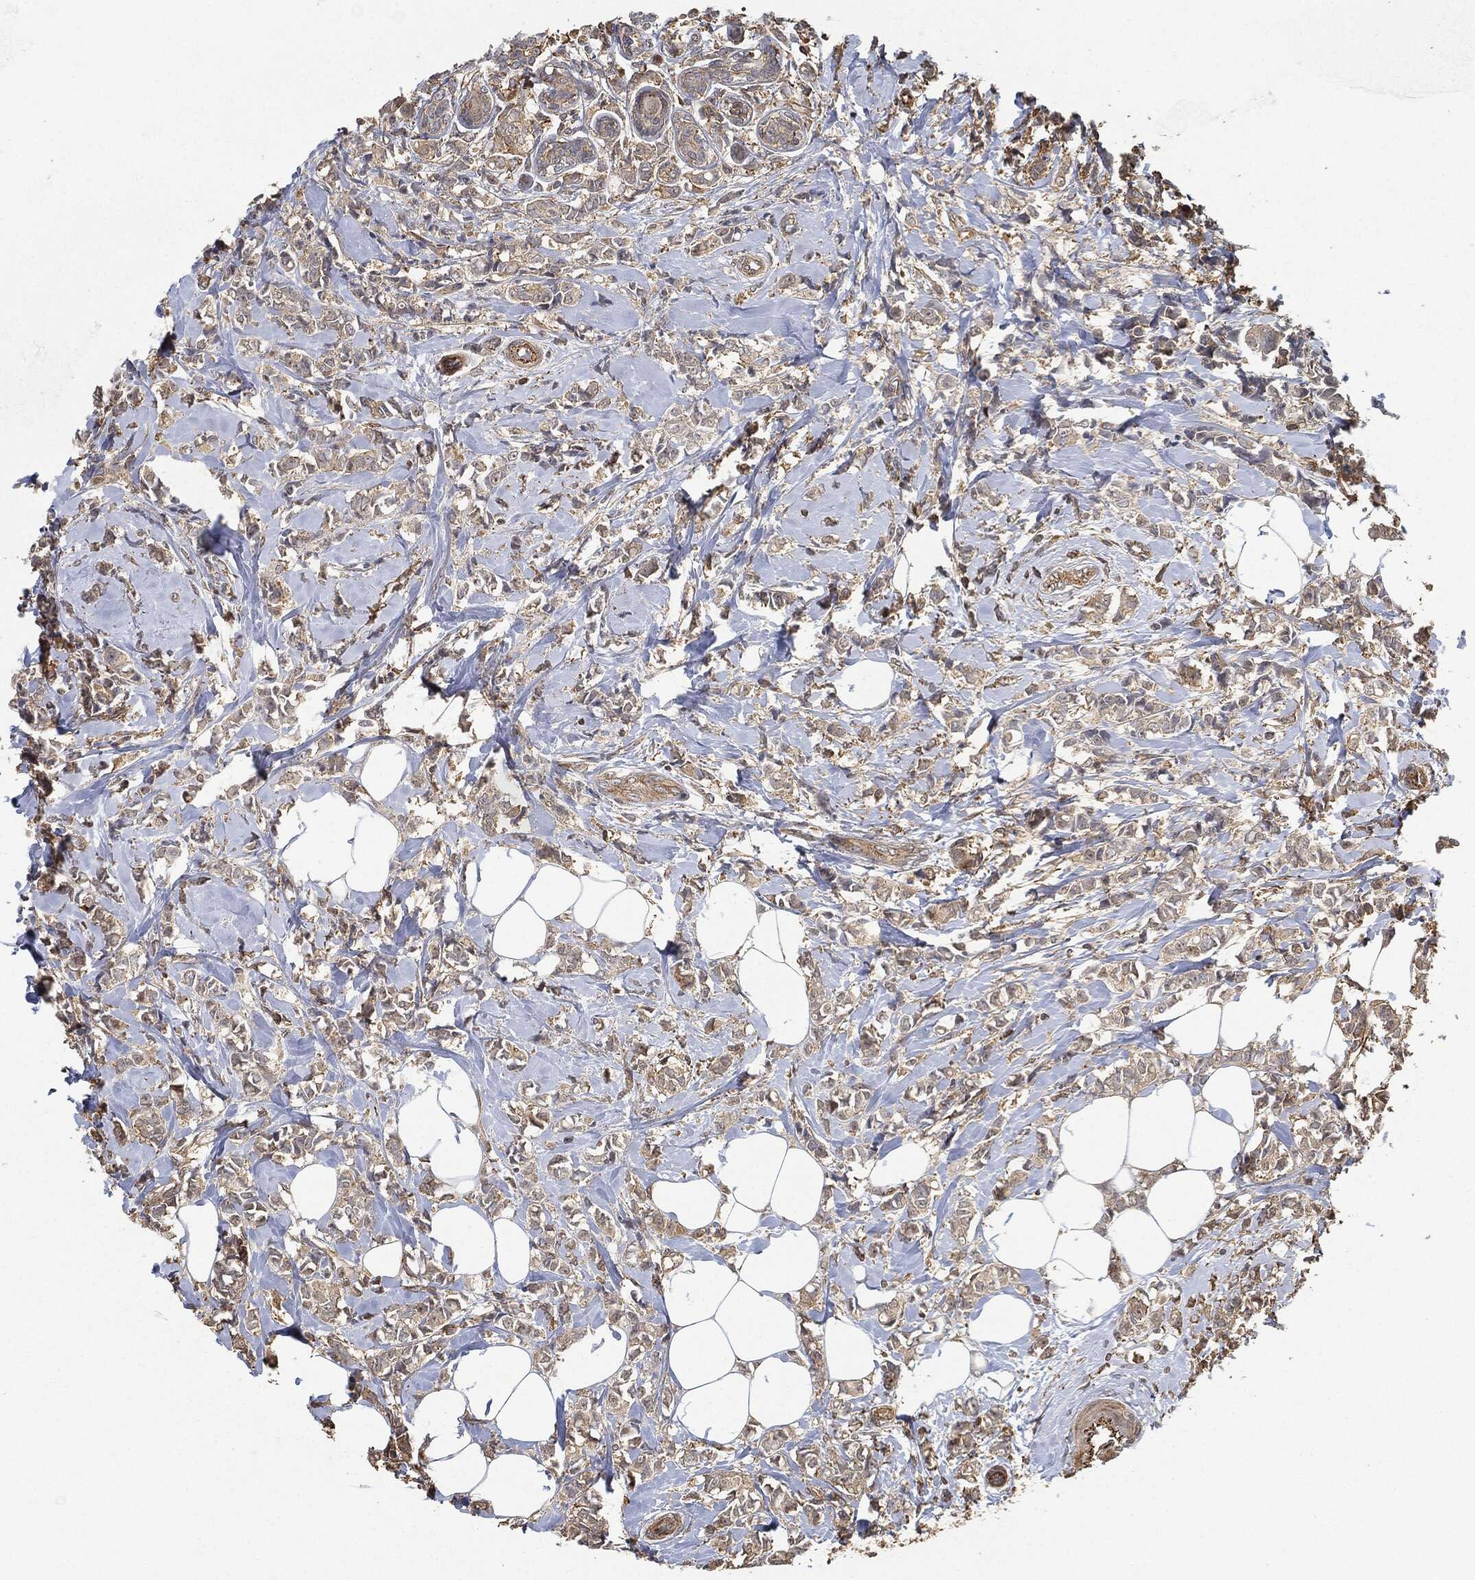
{"staining": {"intensity": "negative", "quantity": "none", "location": "none"}, "tissue": "breast cancer", "cell_type": "Tumor cells", "image_type": "cancer", "snomed": [{"axis": "morphology", "description": "Normal tissue, NOS"}, {"axis": "morphology", "description": "Duct carcinoma"}, {"axis": "topography", "description": "Breast"}], "caption": "This is a histopathology image of IHC staining of breast cancer, which shows no positivity in tumor cells.", "gene": "TPT1", "patient": {"sex": "female", "age": 44}}